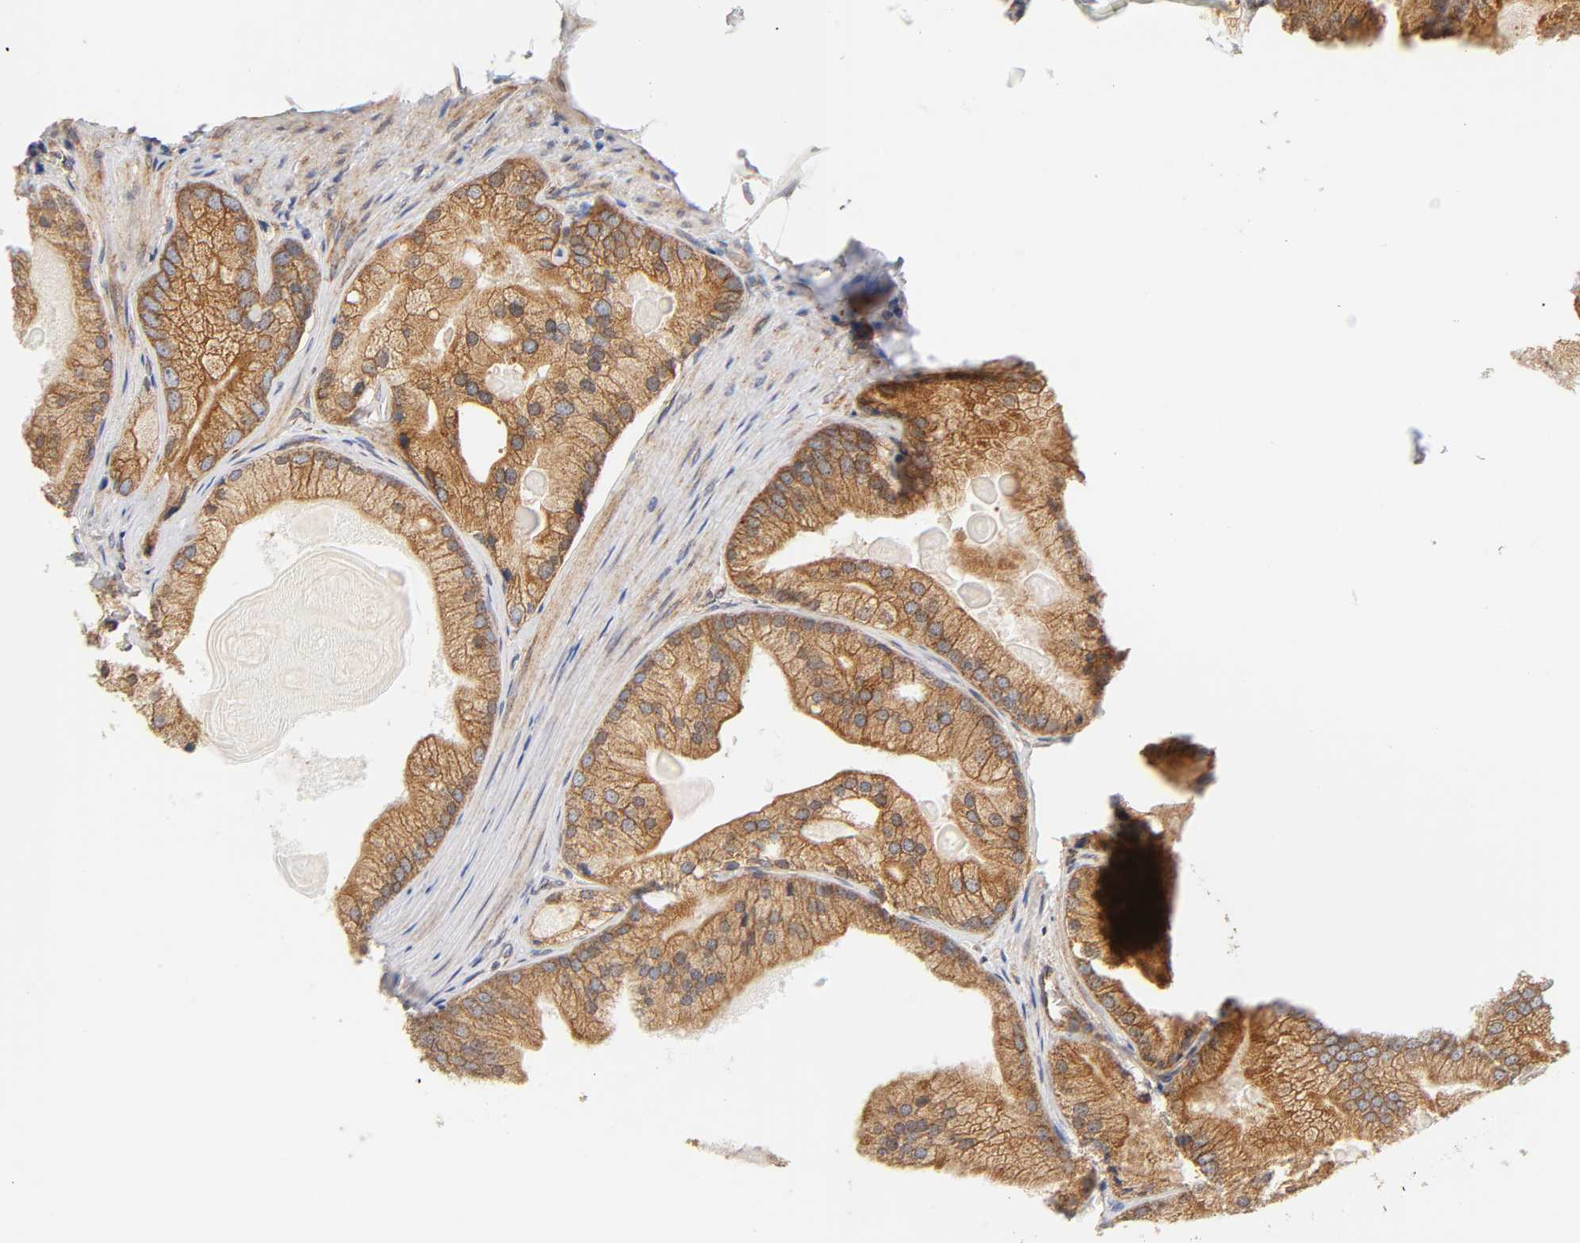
{"staining": {"intensity": "moderate", "quantity": ">75%", "location": "cytoplasmic/membranous"}, "tissue": "prostate cancer", "cell_type": "Tumor cells", "image_type": "cancer", "snomed": [{"axis": "morphology", "description": "Adenocarcinoma, Low grade"}, {"axis": "topography", "description": "Prostate"}], "caption": "Prostate cancer stained with IHC displays moderate cytoplasmic/membranous expression in approximately >75% of tumor cells.", "gene": "POR", "patient": {"sex": "male", "age": 69}}